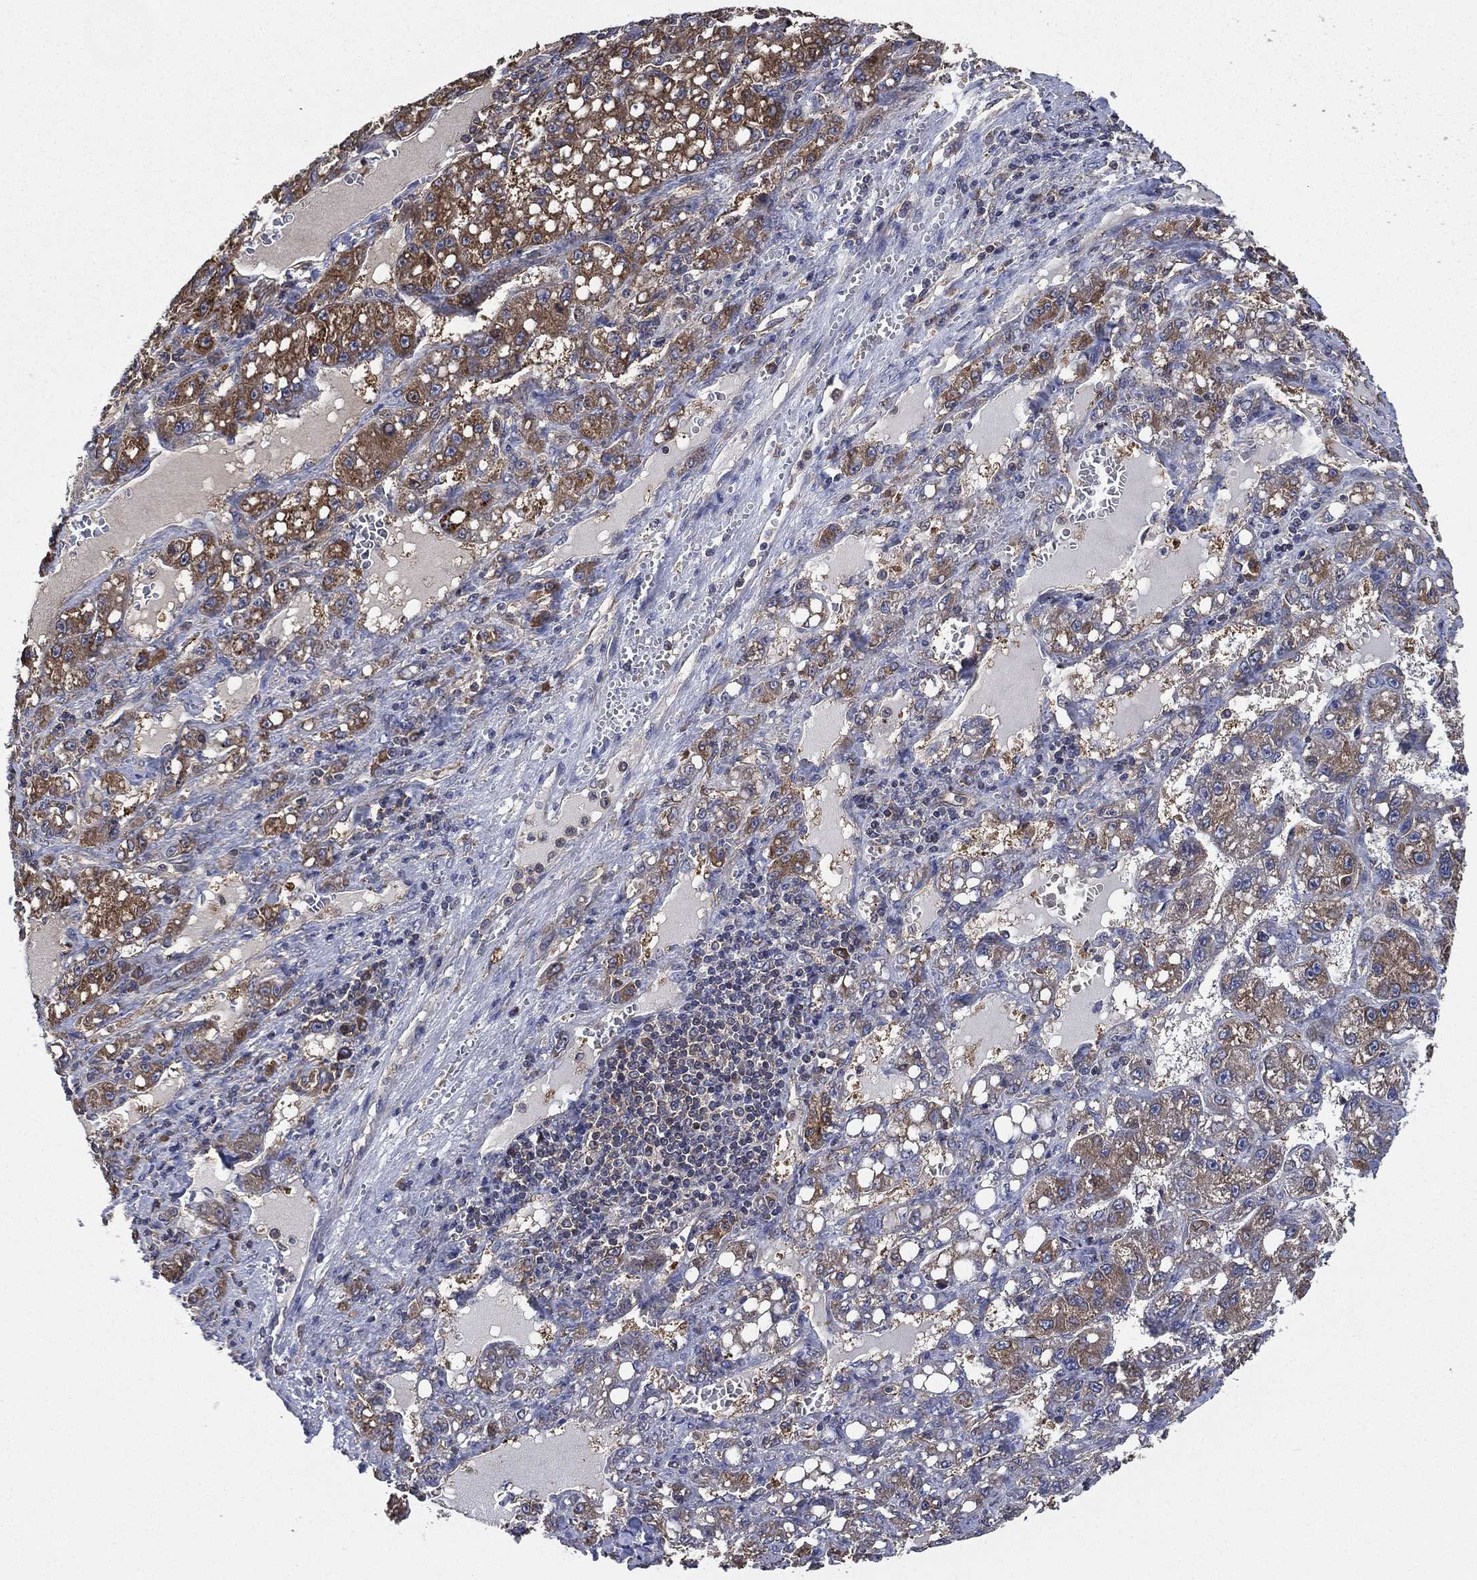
{"staining": {"intensity": "strong", "quantity": "<25%", "location": "cytoplasmic/membranous"}, "tissue": "liver cancer", "cell_type": "Tumor cells", "image_type": "cancer", "snomed": [{"axis": "morphology", "description": "Carcinoma, Hepatocellular, NOS"}, {"axis": "topography", "description": "Liver"}], "caption": "The immunohistochemical stain labels strong cytoplasmic/membranous positivity in tumor cells of liver cancer (hepatocellular carcinoma) tissue.", "gene": "SMPD3", "patient": {"sex": "female", "age": 65}}